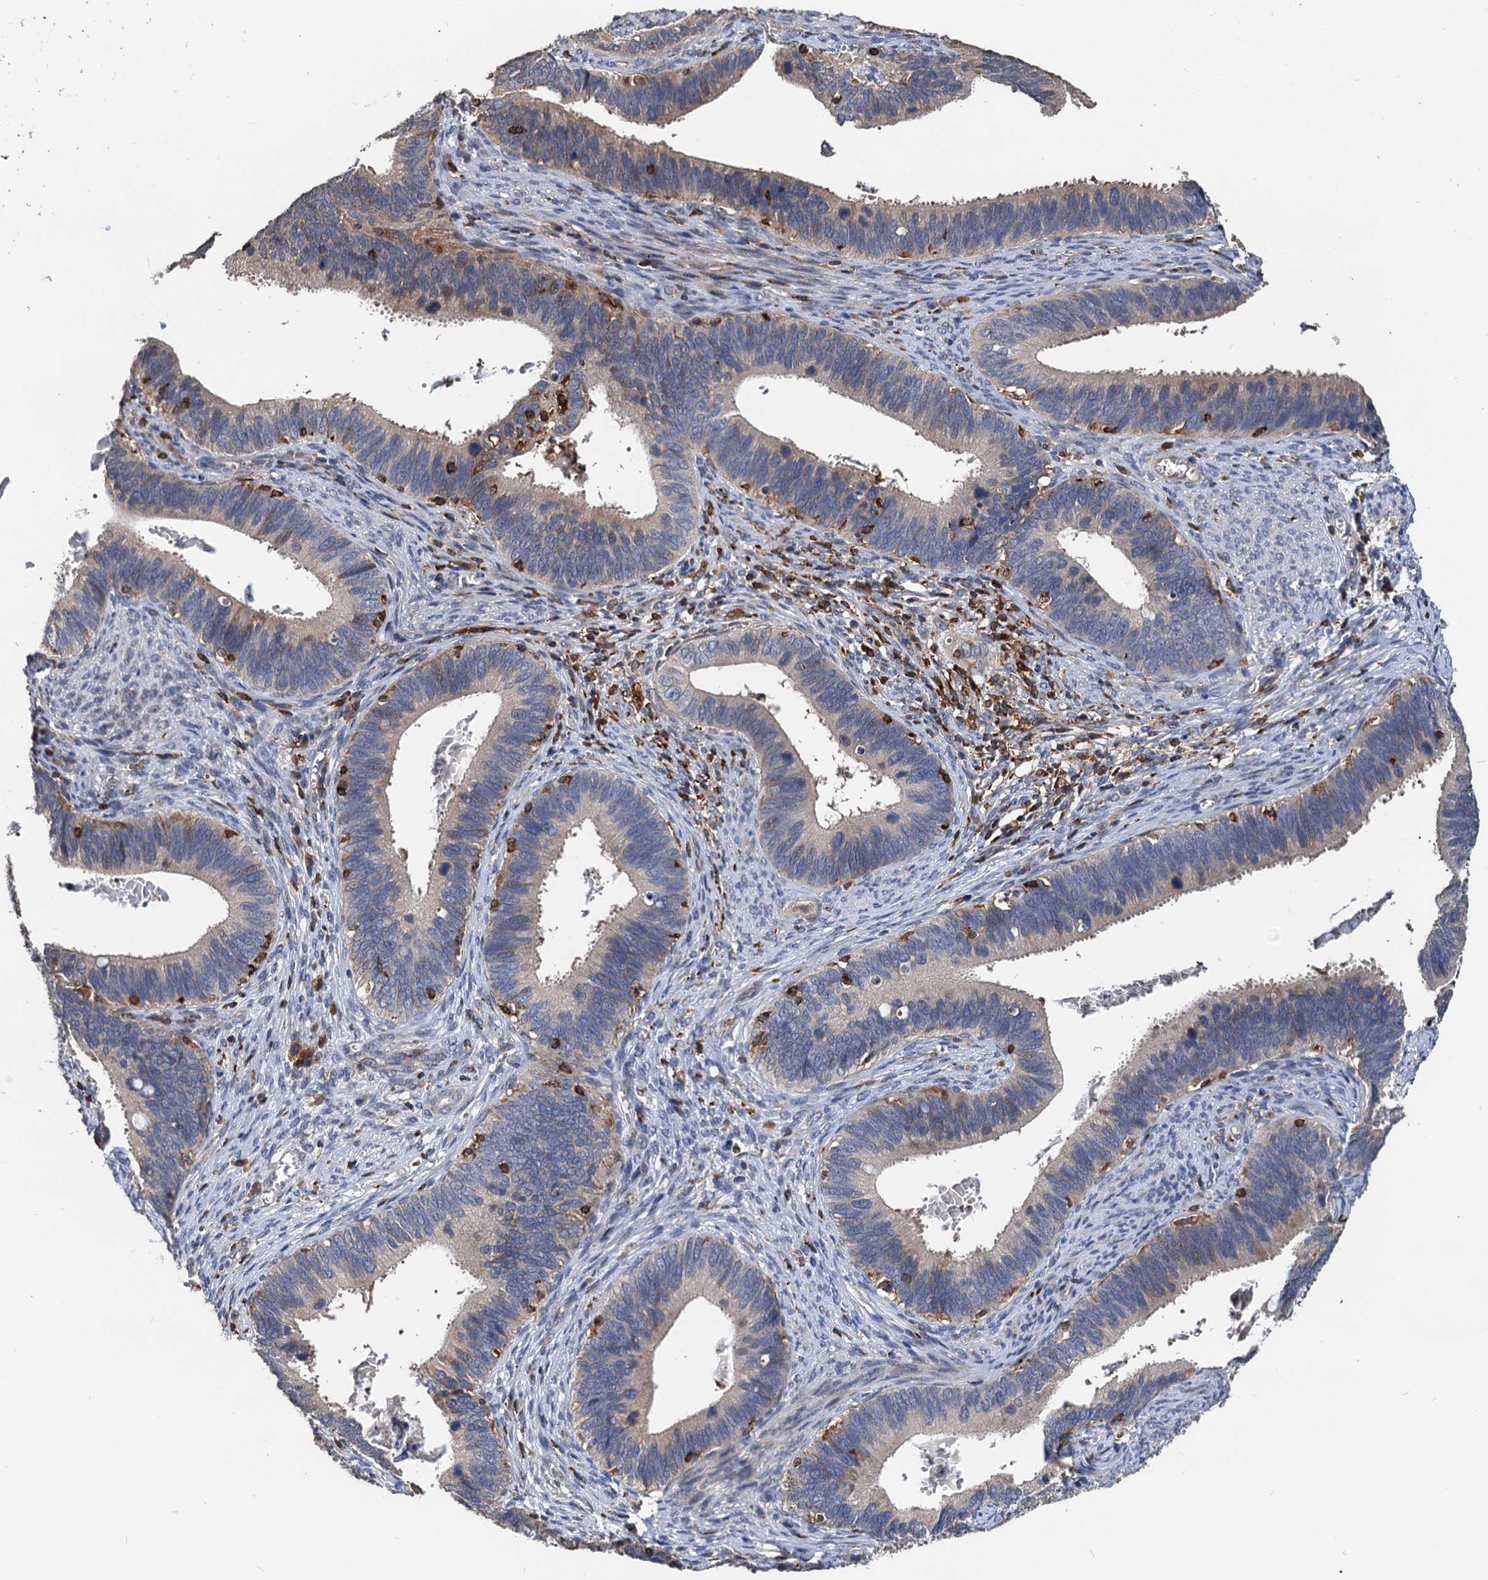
{"staining": {"intensity": "weak", "quantity": "<25%", "location": "cytoplasmic/membranous"}, "tissue": "cervical cancer", "cell_type": "Tumor cells", "image_type": "cancer", "snomed": [{"axis": "morphology", "description": "Adenocarcinoma, NOS"}, {"axis": "topography", "description": "Cervix"}], "caption": "Cervical cancer was stained to show a protein in brown. There is no significant positivity in tumor cells. (Stains: DAB (3,3'-diaminobenzidine) immunohistochemistry (IHC) with hematoxylin counter stain, Microscopy: brightfield microscopy at high magnification).", "gene": "LCP2", "patient": {"sex": "female", "age": 42}}